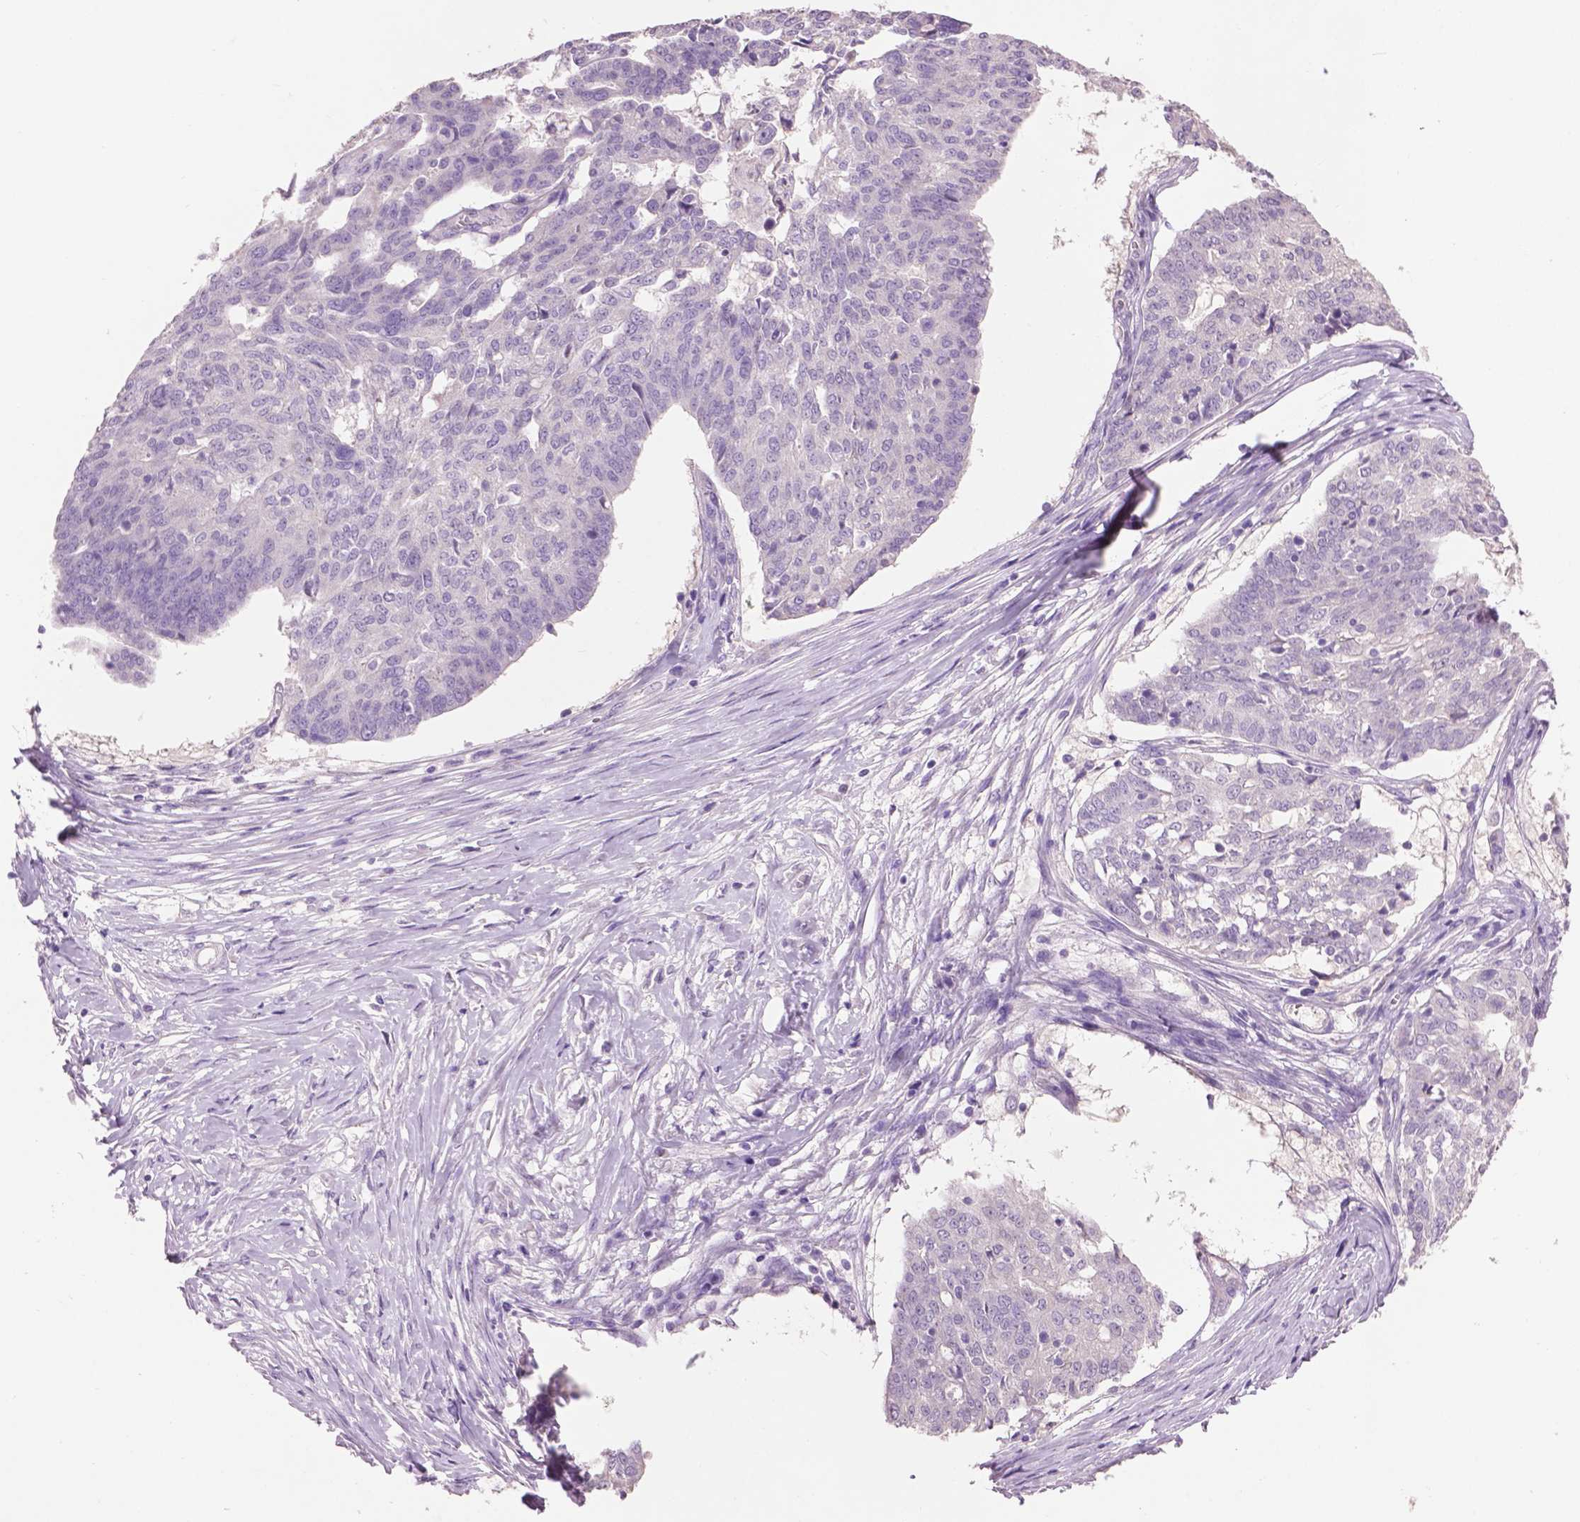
{"staining": {"intensity": "negative", "quantity": "none", "location": "none"}, "tissue": "ovarian cancer", "cell_type": "Tumor cells", "image_type": "cancer", "snomed": [{"axis": "morphology", "description": "Cystadenocarcinoma, serous, NOS"}, {"axis": "topography", "description": "Ovary"}], "caption": "Ovarian serous cystadenocarcinoma stained for a protein using IHC demonstrates no staining tumor cells.", "gene": "CRYBA4", "patient": {"sex": "female", "age": 67}}